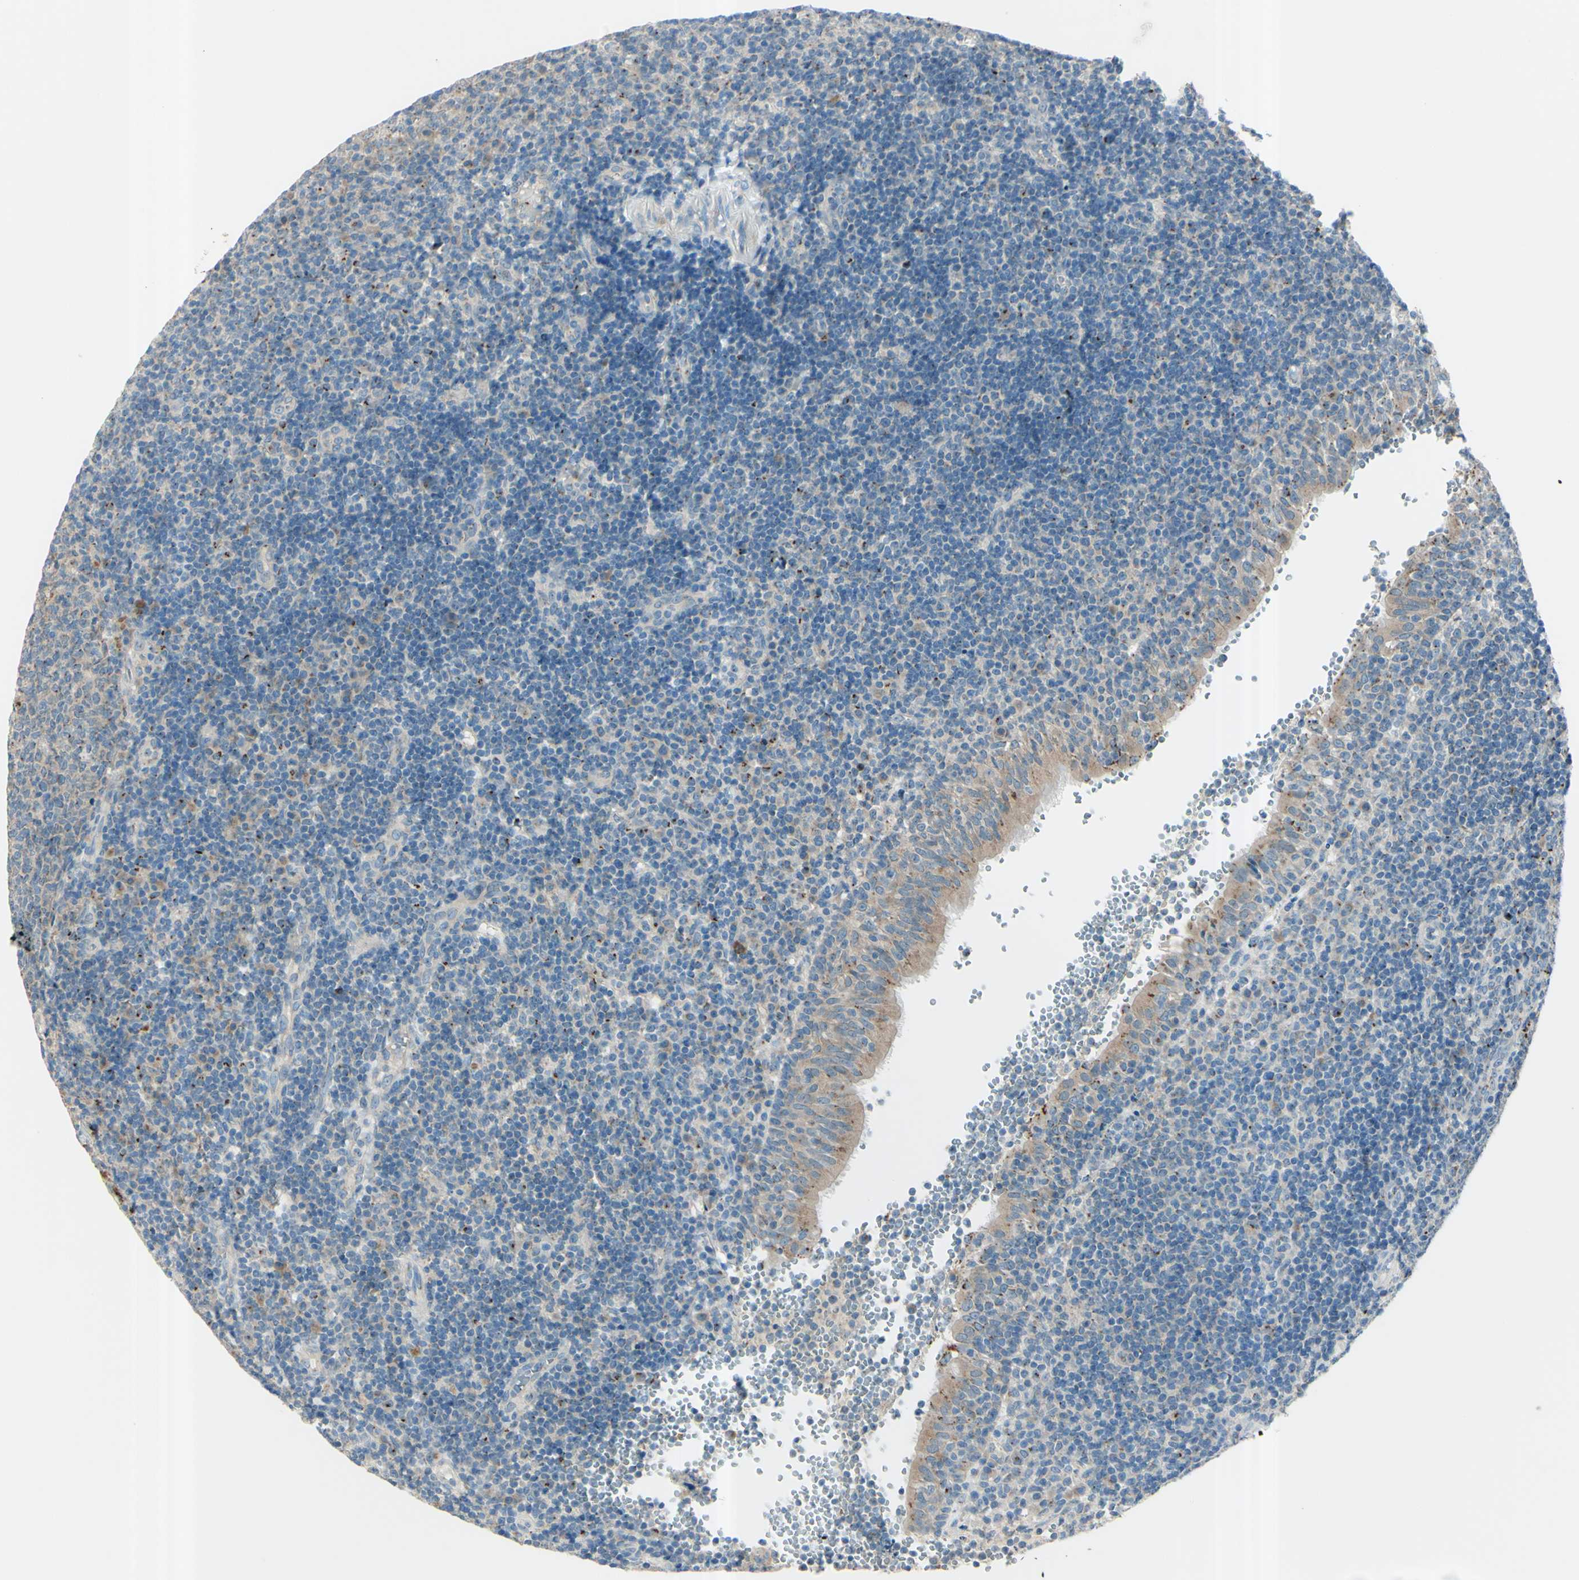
{"staining": {"intensity": "moderate", "quantity": ">75%", "location": "cytoplasmic/membranous"}, "tissue": "tonsil", "cell_type": "Germinal center cells", "image_type": "normal", "snomed": [{"axis": "morphology", "description": "Normal tissue, NOS"}, {"axis": "topography", "description": "Tonsil"}], "caption": "Immunohistochemistry histopathology image of unremarkable tonsil: human tonsil stained using immunohistochemistry displays medium levels of moderate protein expression localized specifically in the cytoplasmic/membranous of germinal center cells, appearing as a cytoplasmic/membranous brown color.", "gene": "B4GALT1", "patient": {"sex": "female", "age": 40}}